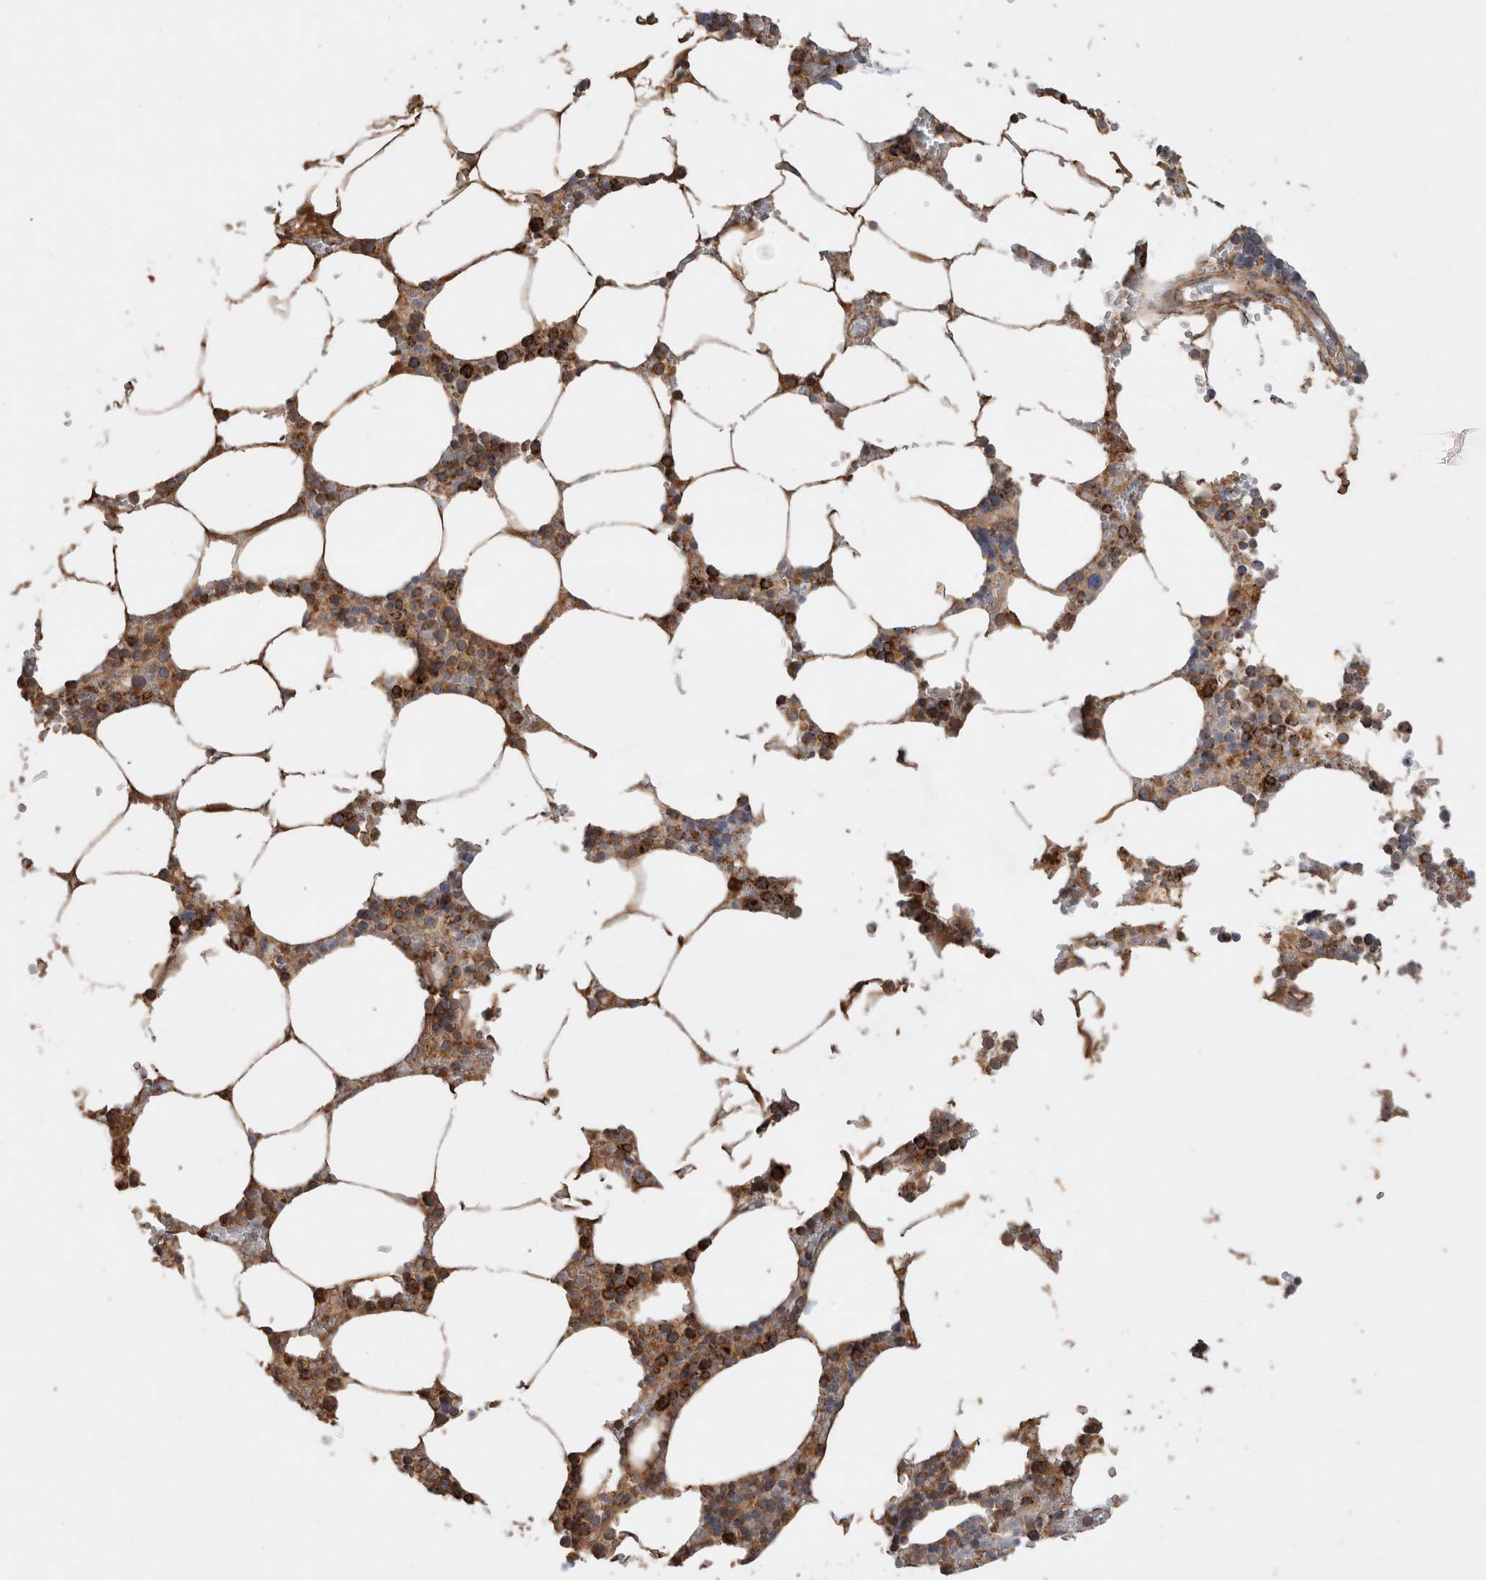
{"staining": {"intensity": "moderate", "quantity": "25%-75%", "location": "cytoplasmic/membranous"}, "tissue": "bone marrow", "cell_type": "Hematopoietic cells", "image_type": "normal", "snomed": [{"axis": "morphology", "description": "Normal tissue, NOS"}, {"axis": "topography", "description": "Bone marrow"}], "caption": "The immunohistochemical stain labels moderate cytoplasmic/membranous expression in hematopoietic cells of normal bone marrow.", "gene": "MRPS28", "patient": {"sex": "male", "age": 70}}